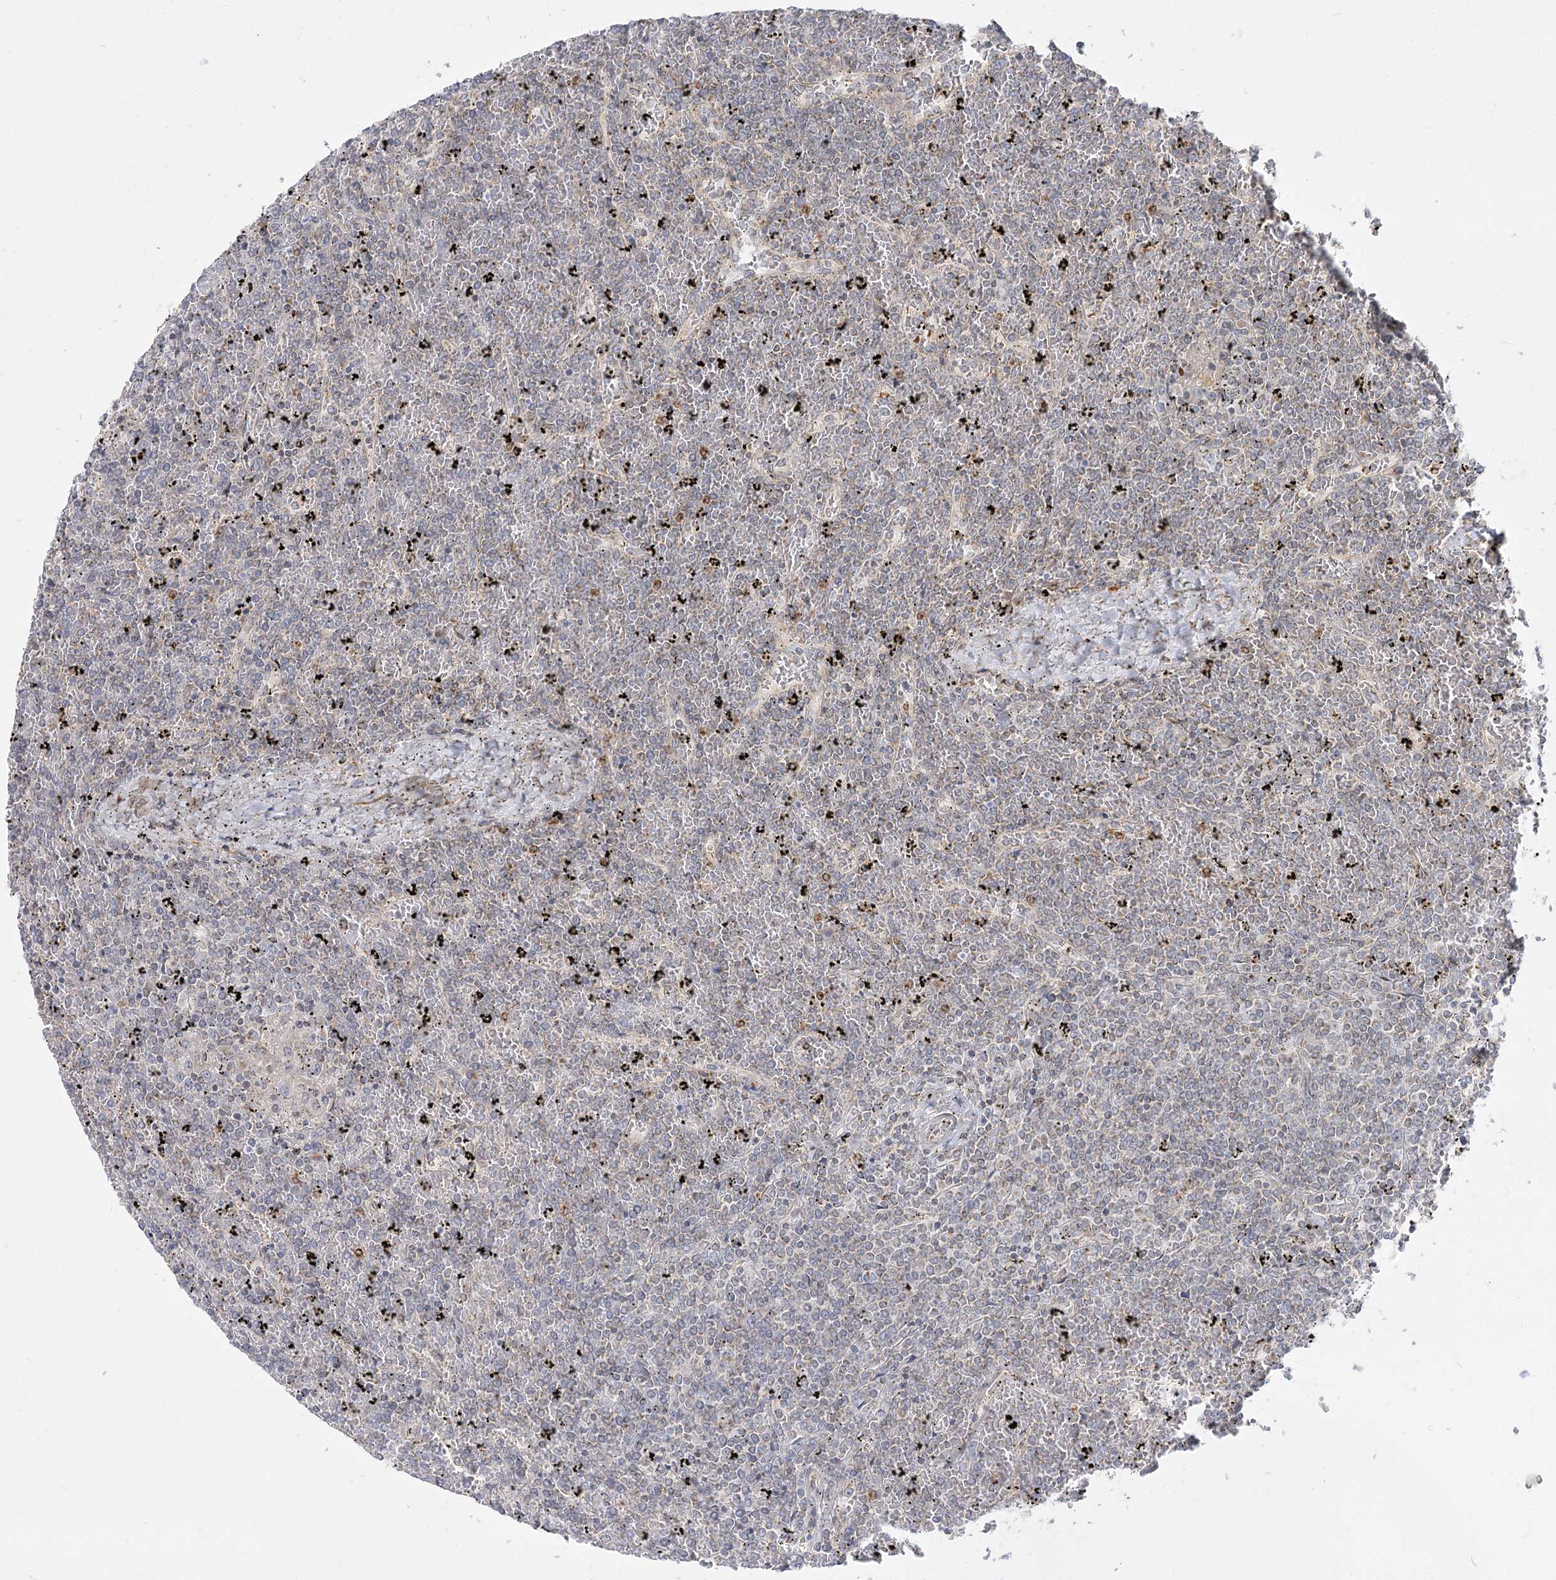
{"staining": {"intensity": "moderate", "quantity": "25%-75%", "location": "cytoplasmic/membranous"}, "tissue": "lymphoma", "cell_type": "Tumor cells", "image_type": "cancer", "snomed": [{"axis": "morphology", "description": "Malignant lymphoma, non-Hodgkin's type, Low grade"}, {"axis": "topography", "description": "Spleen"}], "caption": "An image of human malignant lymphoma, non-Hodgkin's type (low-grade) stained for a protein displays moderate cytoplasmic/membranous brown staining in tumor cells.", "gene": "MTMR3", "patient": {"sex": "female", "age": 19}}